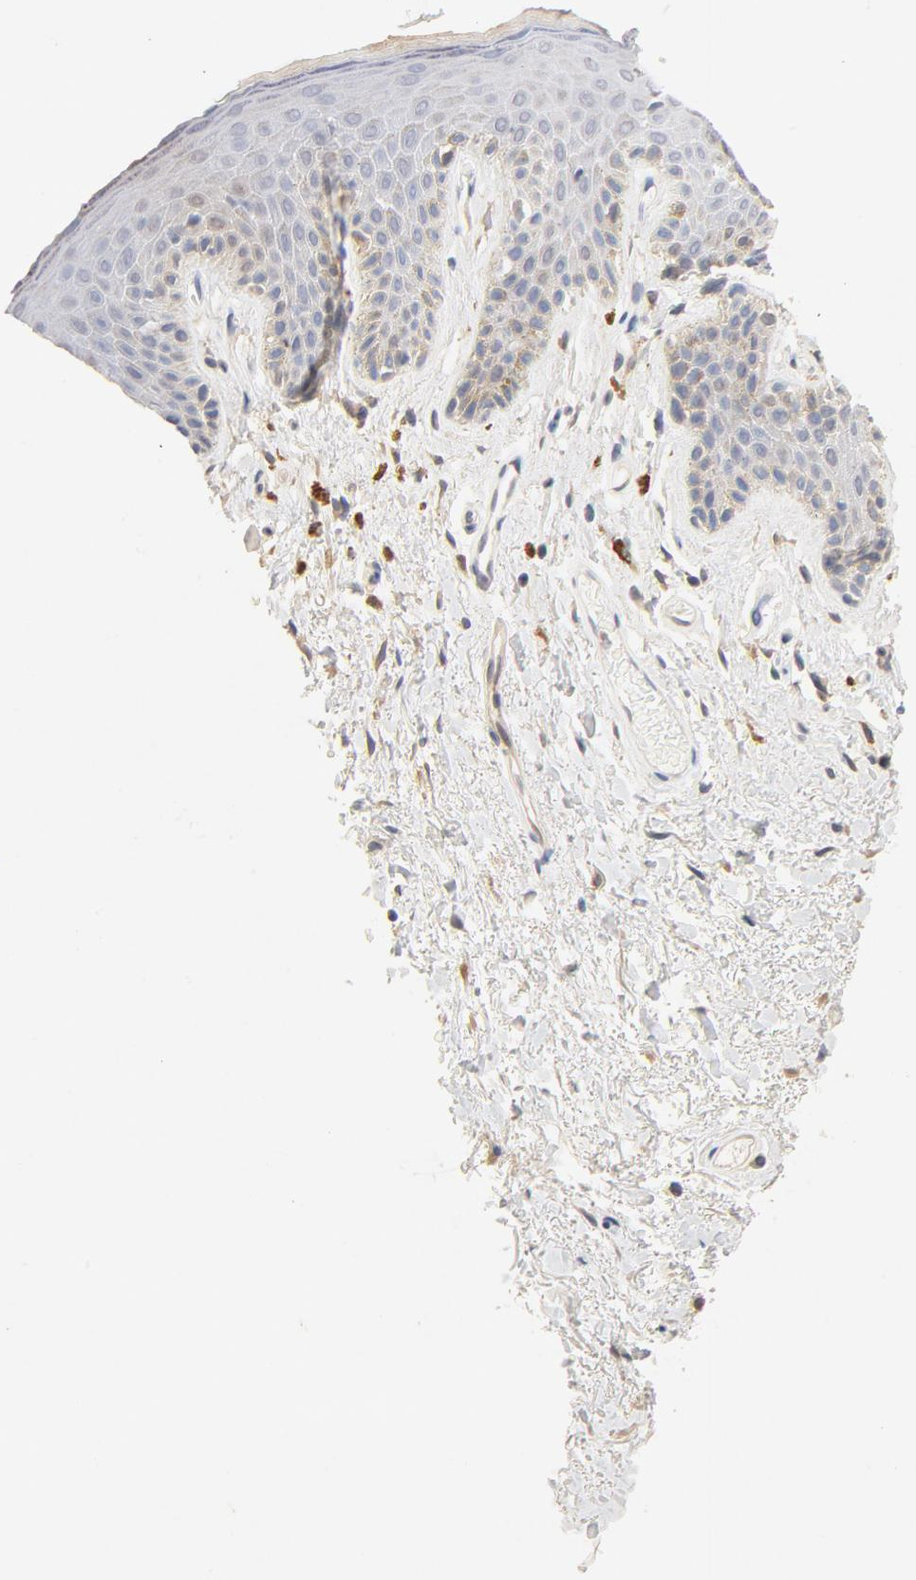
{"staining": {"intensity": "weak", "quantity": "<25%", "location": "cytoplasmic/membranous"}, "tissue": "skin", "cell_type": "Epidermal cells", "image_type": "normal", "snomed": [{"axis": "morphology", "description": "Normal tissue, NOS"}, {"axis": "topography", "description": "Anal"}], "caption": "Immunohistochemistry (IHC) of unremarkable skin displays no positivity in epidermal cells.", "gene": "STAT1", "patient": {"sex": "male", "age": 74}}